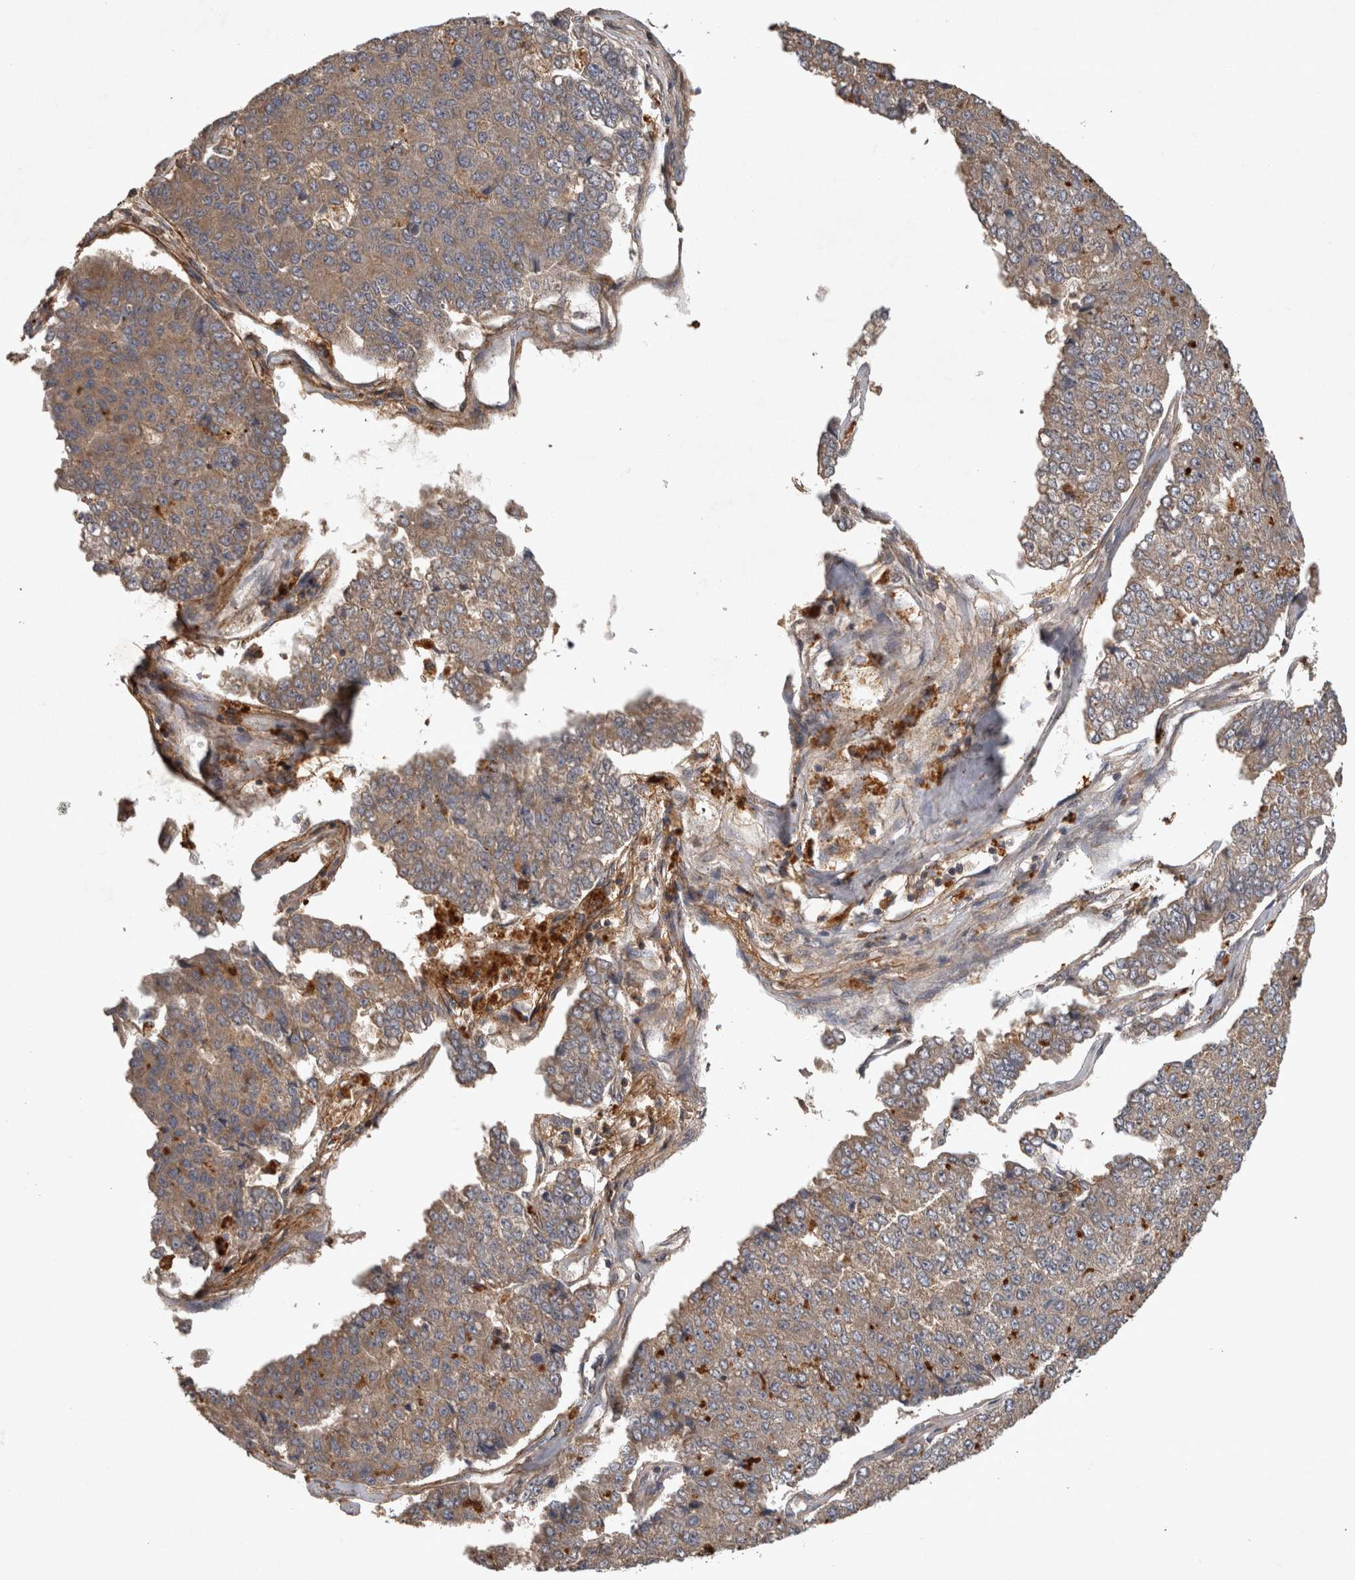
{"staining": {"intensity": "weak", "quantity": "<25%", "location": "cytoplasmic/membranous"}, "tissue": "pancreatic cancer", "cell_type": "Tumor cells", "image_type": "cancer", "snomed": [{"axis": "morphology", "description": "Adenocarcinoma, NOS"}, {"axis": "topography", "description": "Pancreas"}], "caption": "Protein analysis of pancreatic cancer (adenocarcinoma) shows no significant staining in tumor cells.", "gene": "TRMT61B", "patient": {"sex": "male", "age": 50}}